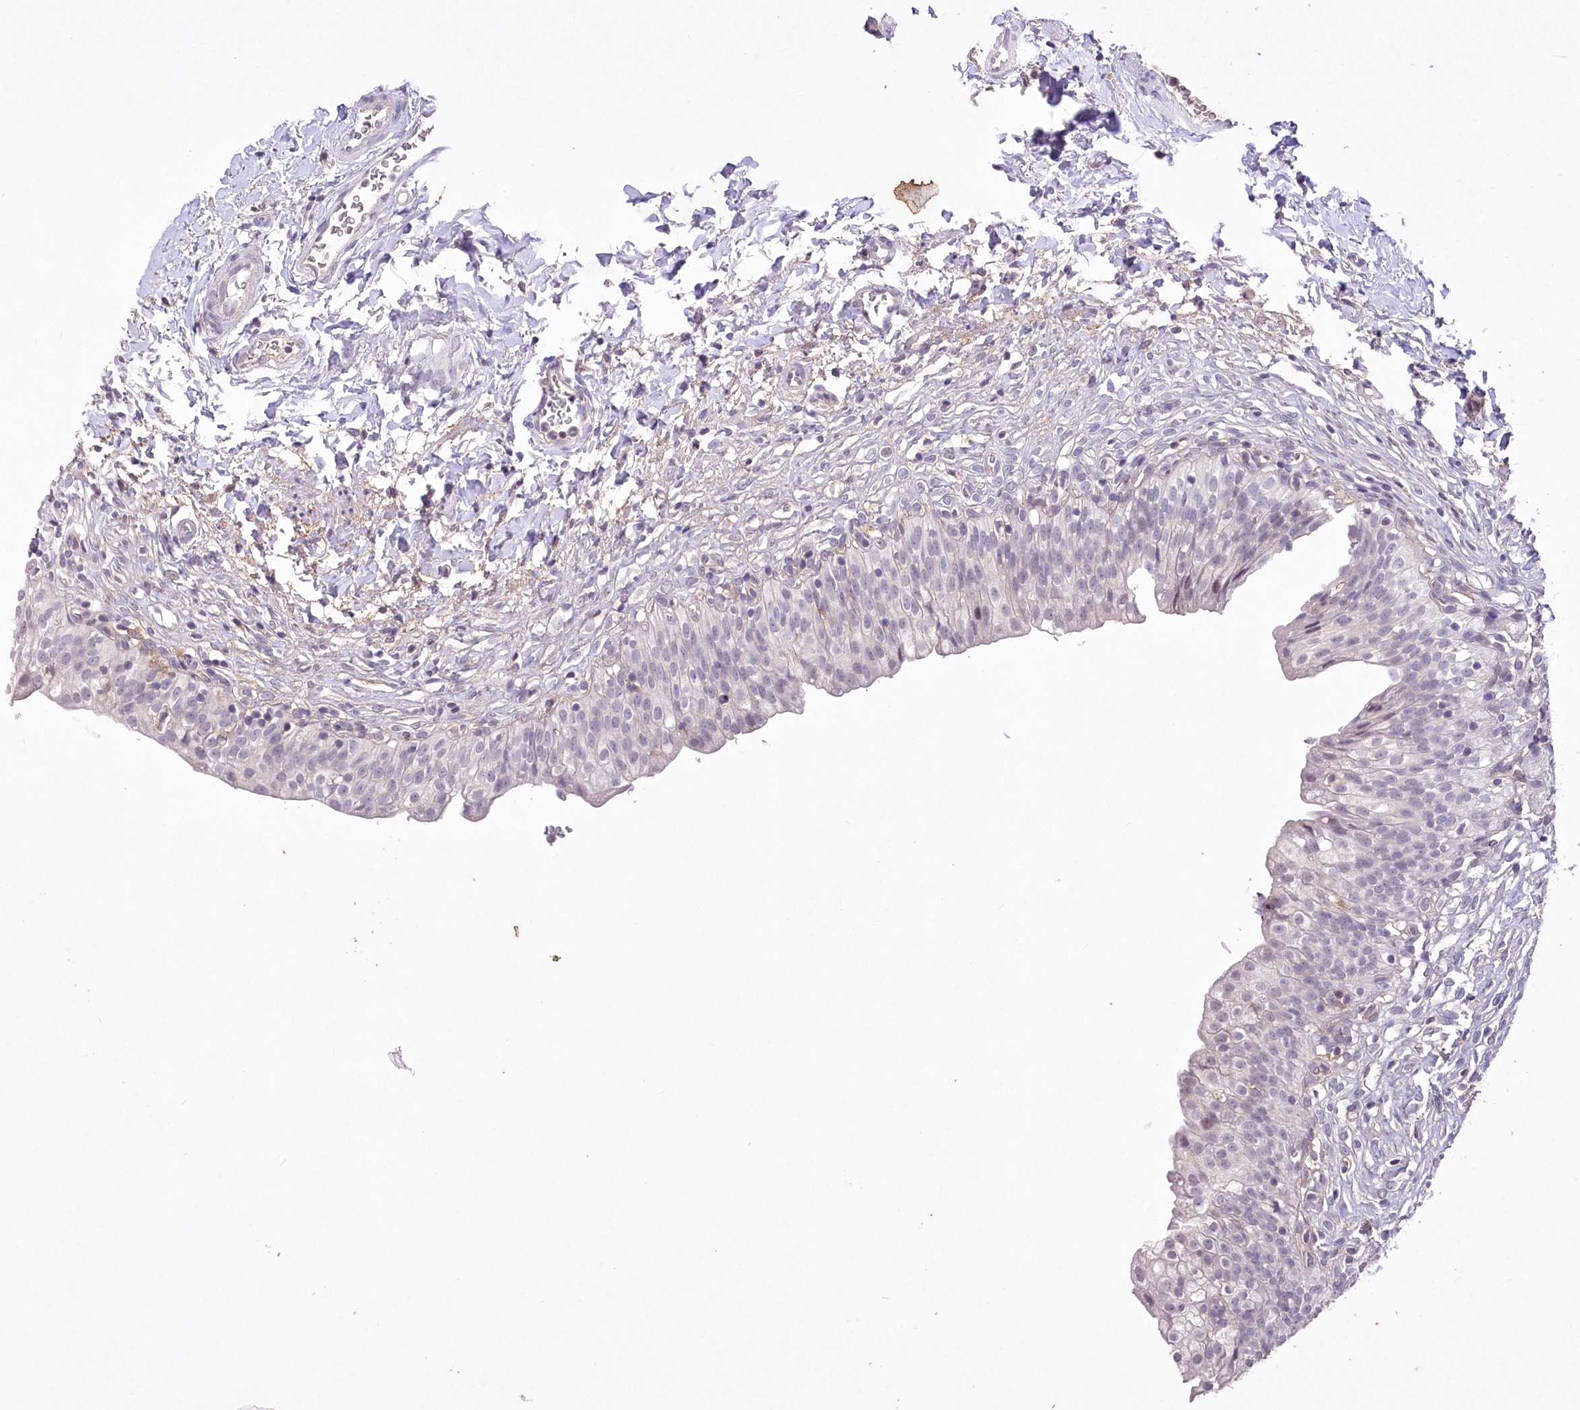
{"staining": {"intensity": "negative", "quantity": "none", "location": "none"}, "tissue": "urinary bladder", "cell_type": "Urothelial cells", "image_type": "normal", "snomed": [{"axis": "morphology", "description": "Normal tissue, NOS"}, {"axis": "topography", "description": "Urinary bladder"}], "caption": "This is an immunohistochemistry image of normal human urinary bladder. There is no expression in urothelial cells.", "gene": "ENPP1", "patient": {"sex": "male", "age": 55}}